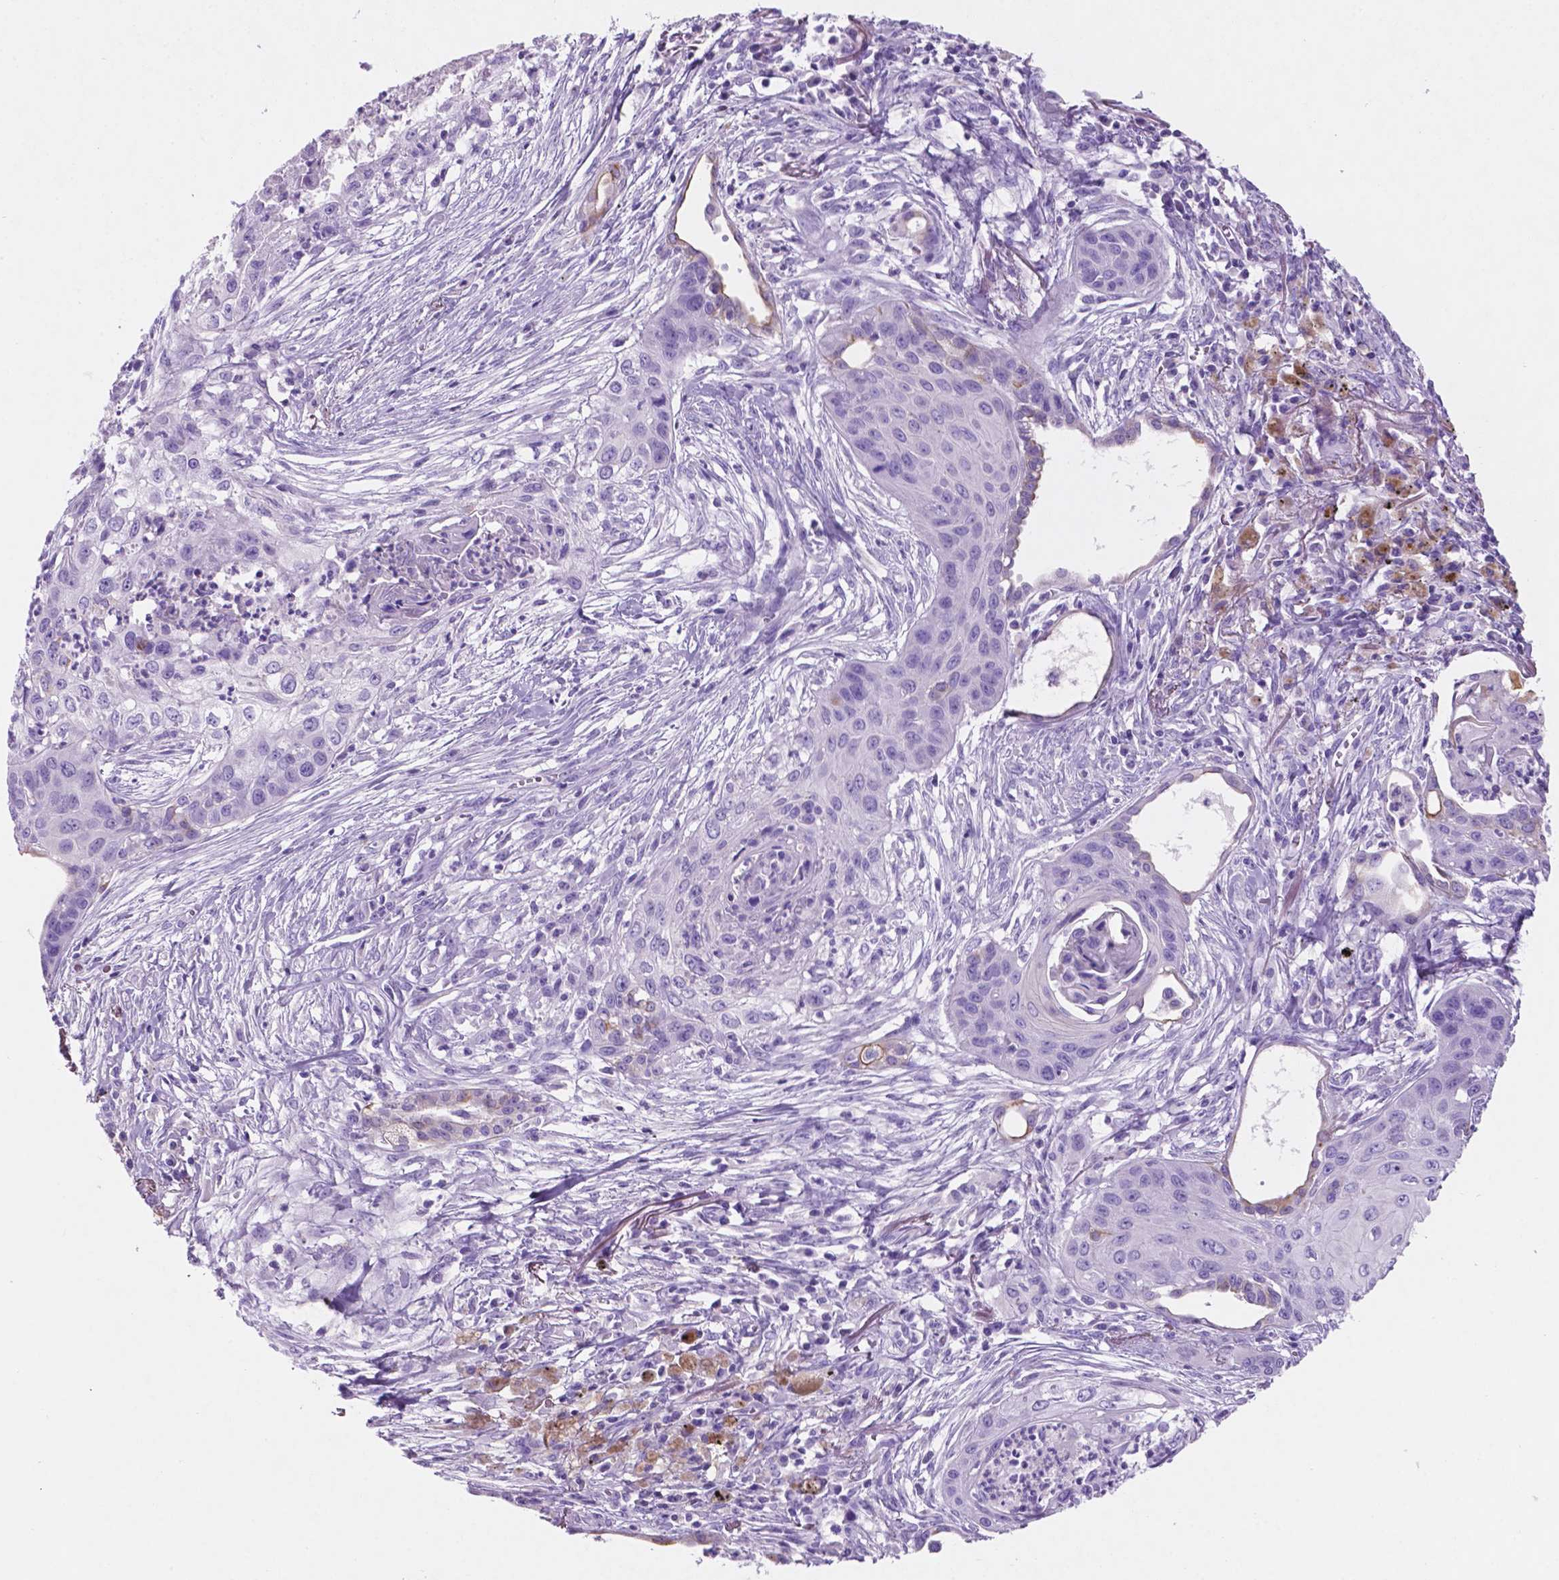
{"staining": {"intensity": "negative", "quantity": "none", "location": "none"}, "tissue": "lung cancer", "cell_type": "Tumor cells", "image_type": "cancer", "snomed": [{"axis": "morphology", "description": "Squamous cell carcinoma, NOS"}, {"axis": "topography", "description": "Lung"}], "caption": "An immunohistochemistry photomicrograph of lung squamous cell carcinoma is shown. There is no staining in tumor cells of lung squamous cell carcinoma.", "gene": "POU4F1", "patient": {"sex": "male", "age": 71}}